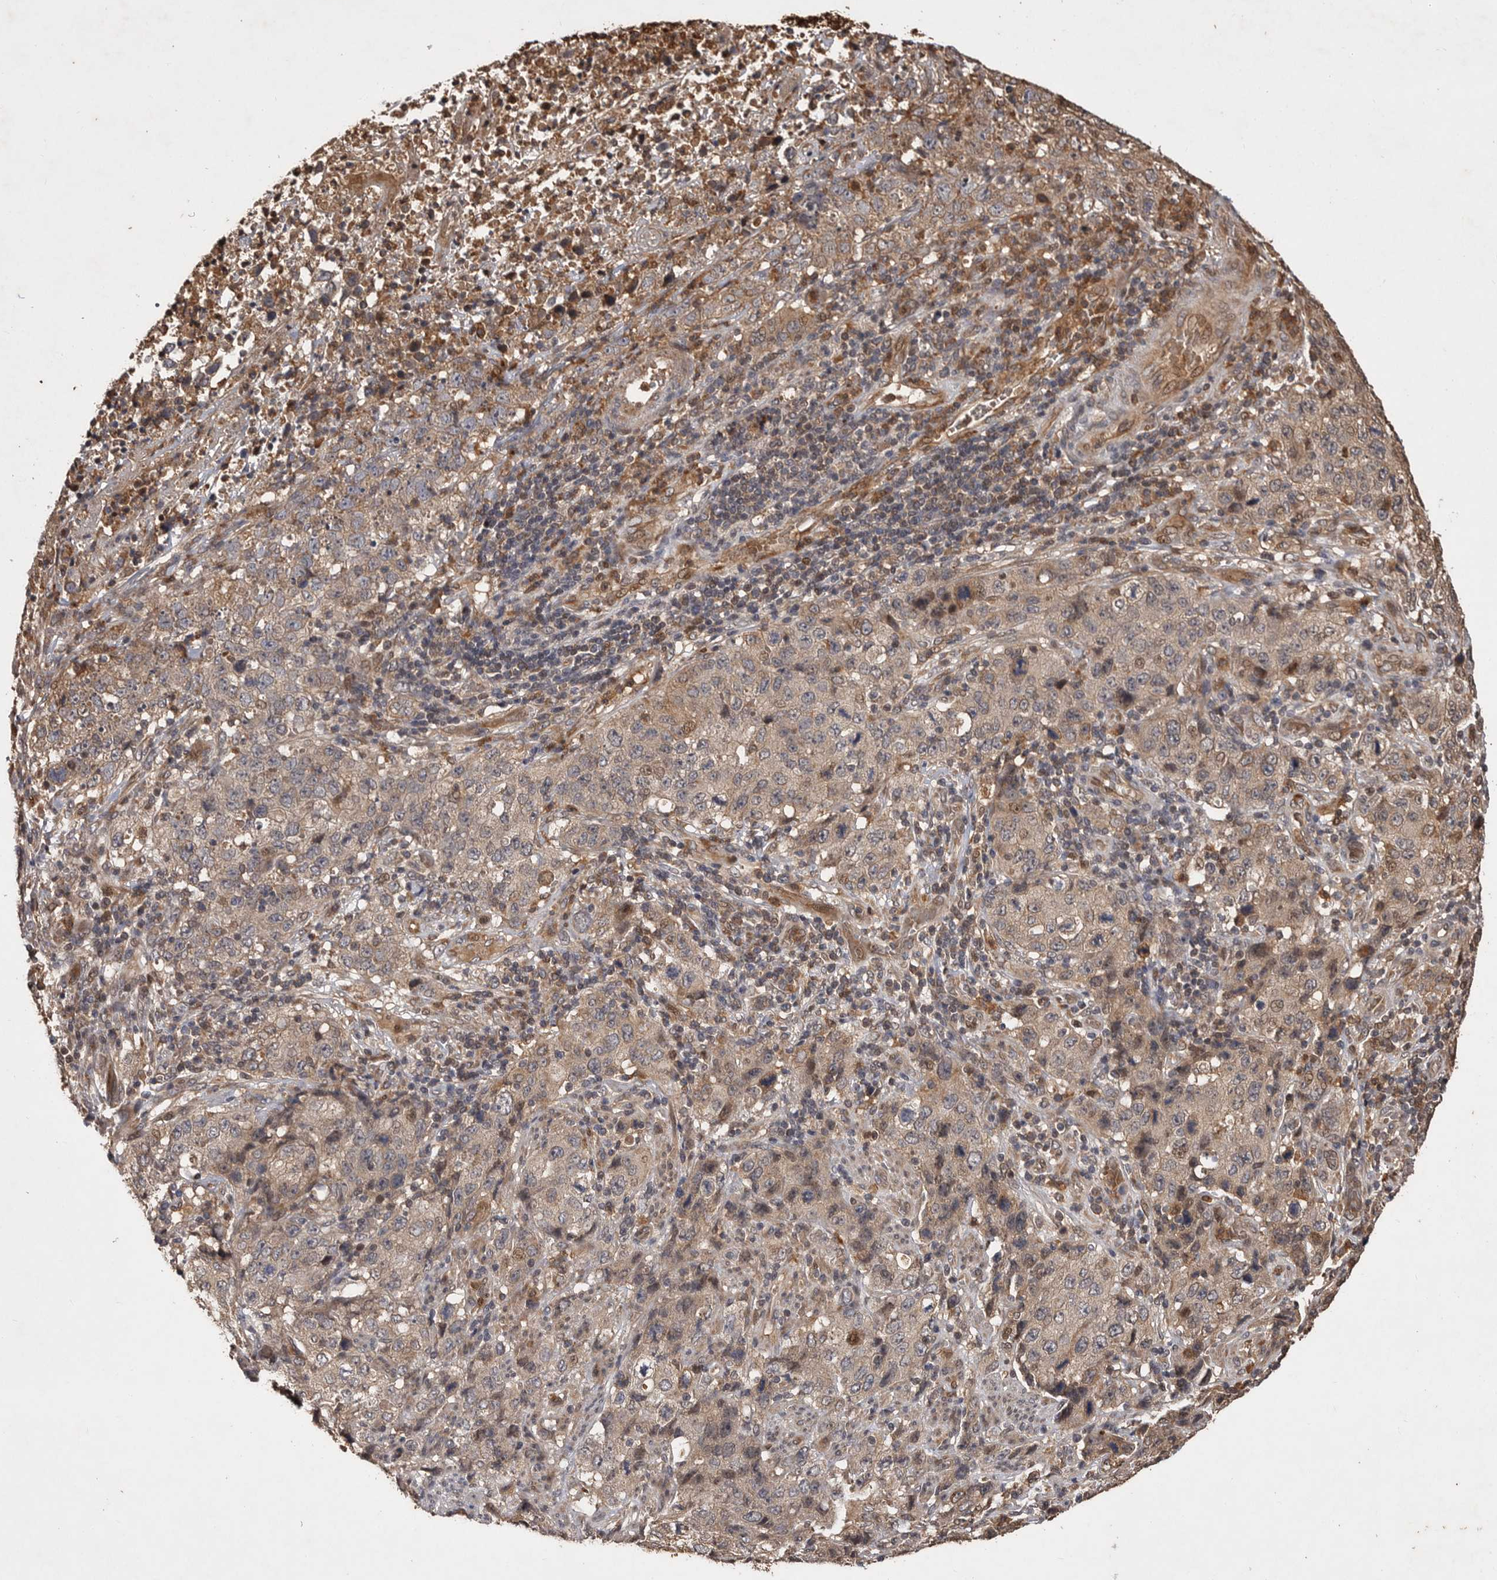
{"staining": {"intensity": "weak", "quantity": "<25%", "location": "cytoplasmic/membranous"}, "tissue": "stomach cancer", "cell_type": "Tumor cells", "image_type": "cancer", "snomed": [{"axis": "morphology", "description": "Adenocarcinoma, NOS"}, {"axis": "topography", "description": "Stomach"}], "caption": "Stomach cancer (adenocarcinoma) was stained to show a protein in brown. There is no significant expression in tumor cells.", "gene": "VN1R4", "patient": {"sex": "male", "age": 48}}